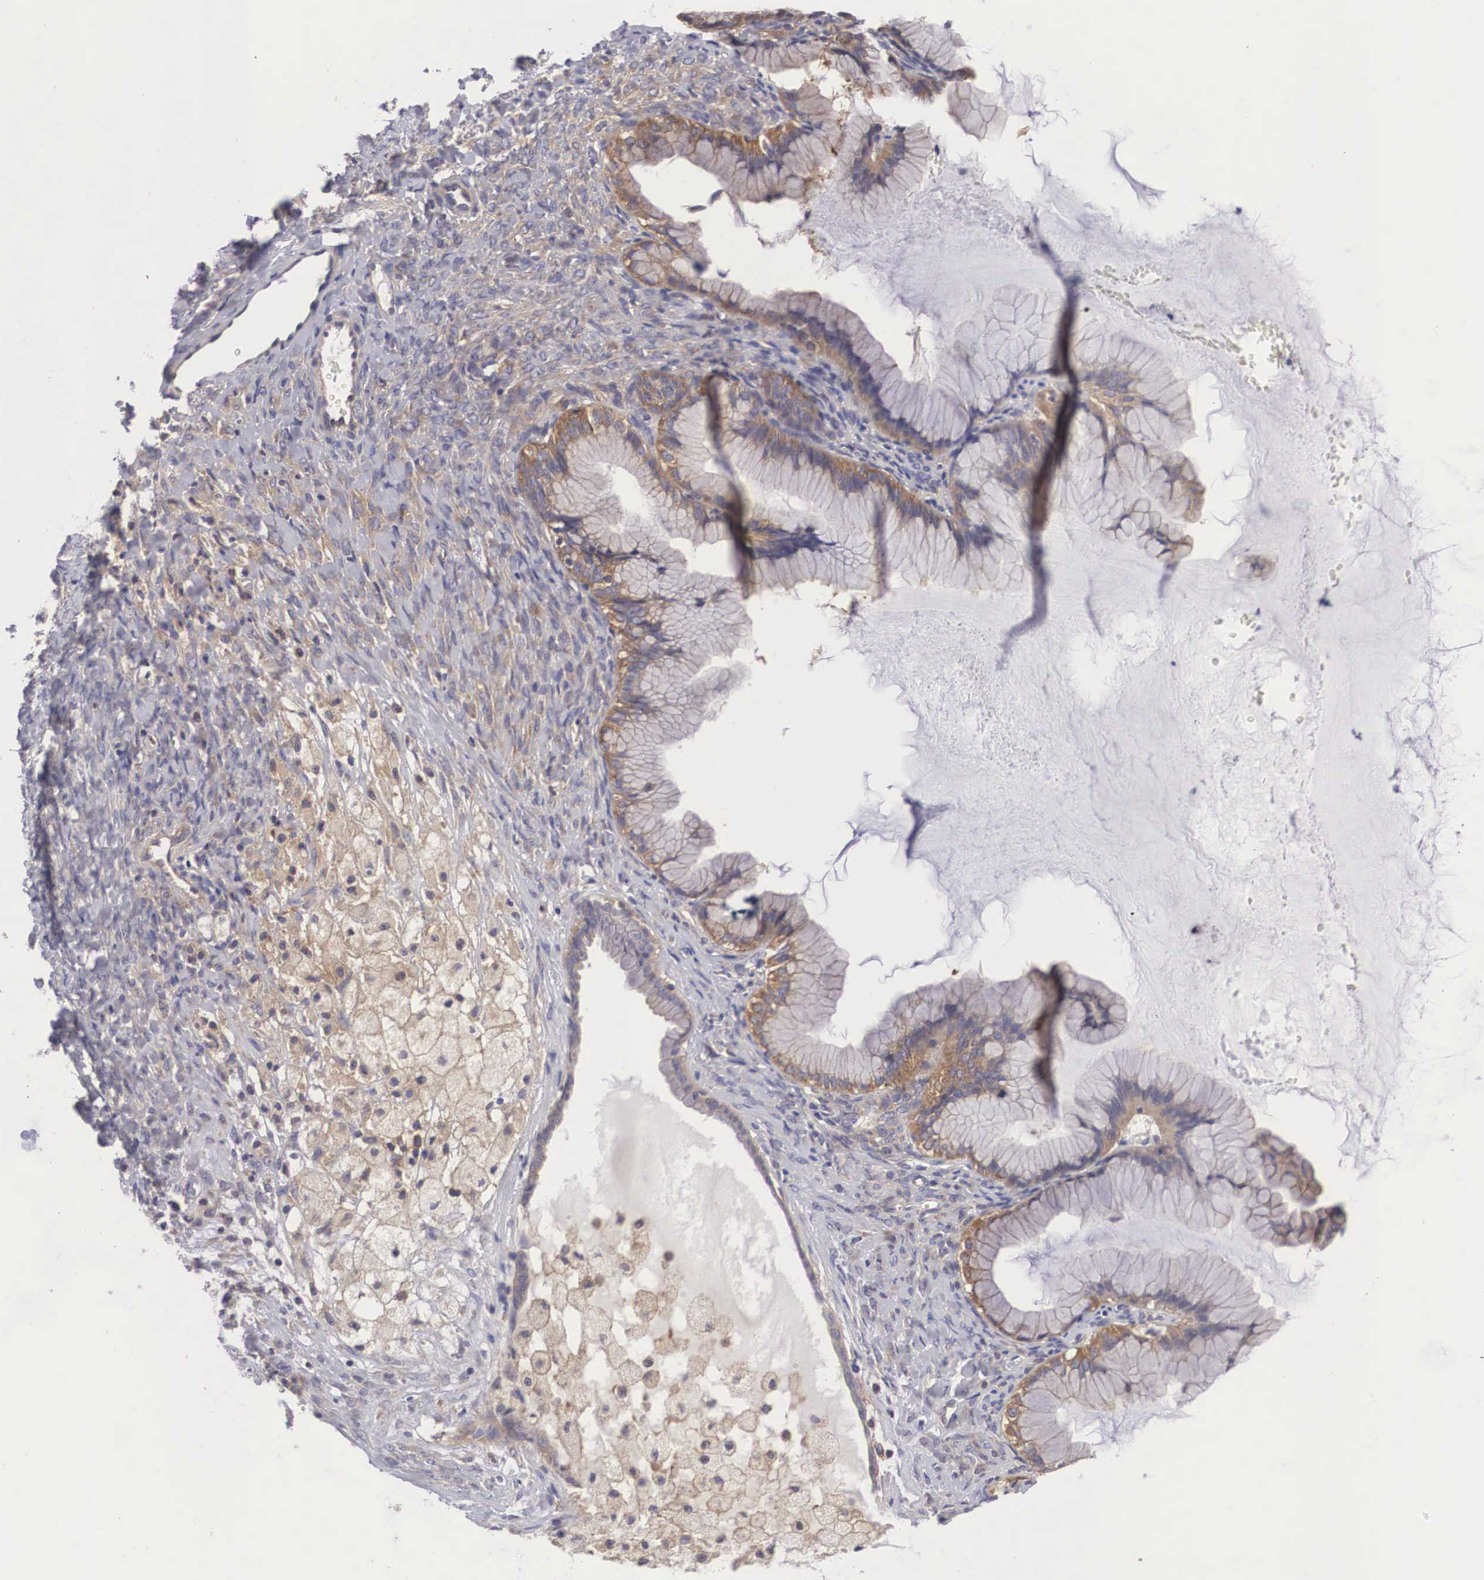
{"staining": {"intensity": "moderate", "quantity": ">75%", "location": "cytoplasmic/membranous"}, "tissue": "ovarian cancer", "cell_type": "Tumor cells", "image_type": "cancer", "snomed": [{"axis": "morphology", "description": "Cystadenocarcinoma, mucinous, NOS"}, {"axis": "topography", "description": "Ovary"}], "caption": "Immunohistochemistry (IHC) (DAB) staining of ovarian cancer exhibits moderate cytoplasmic/membranous protein expression in about >75% of tumor cells.", "gene": "GRIPAP1", "patient": {"sex": "female", "age": 41}}